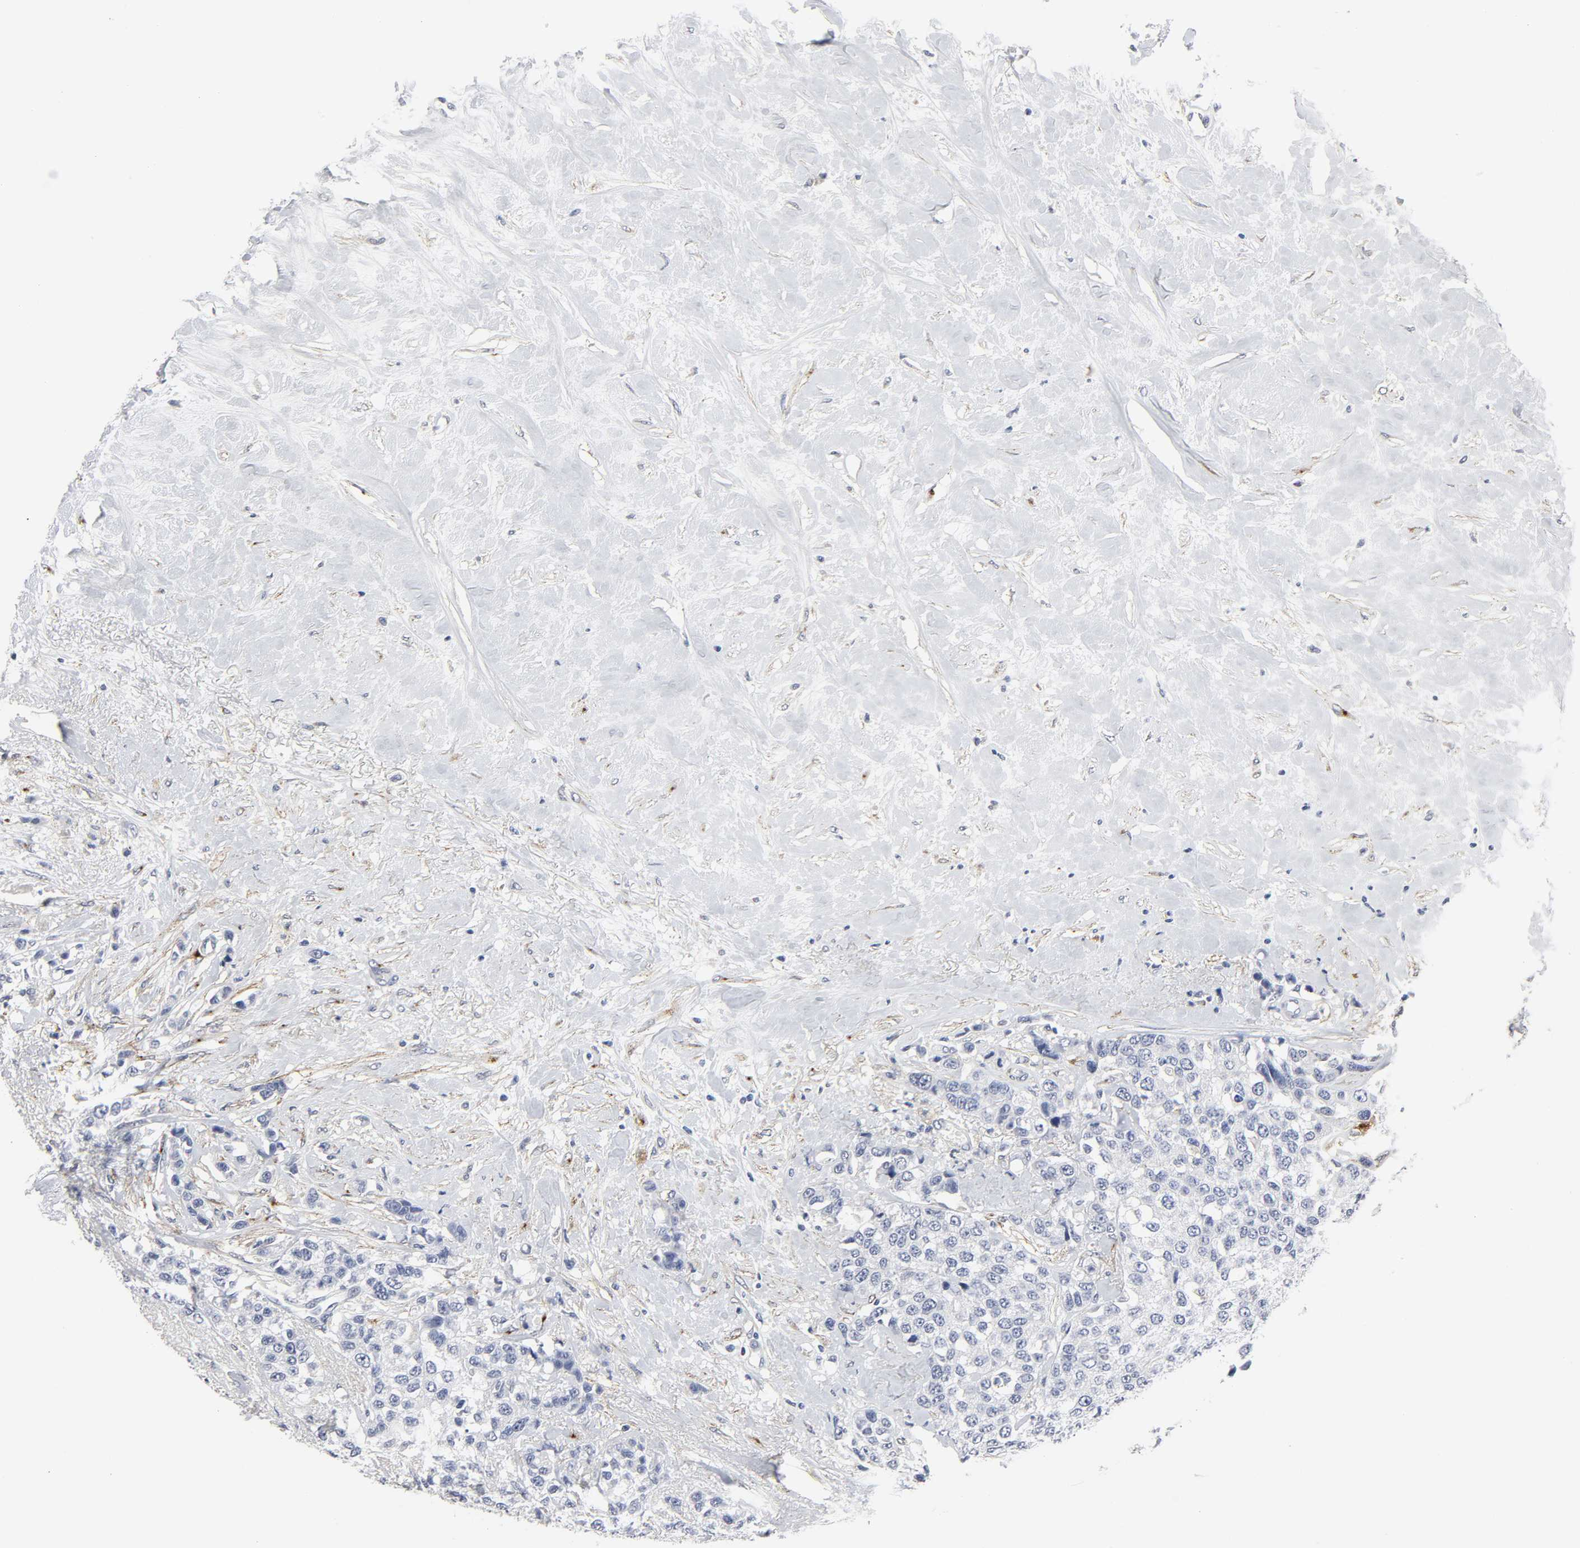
{"staining": {"intensity": "negative", "quantity": "none", "location": "none"}, "tissue": "breast cancer", "cell_type": "Tumor cells", "image_type": "cancer", "snomed": [{"axis": "morphology", "description": "Duct carcinoma"}, {"axis": "topography", "description": "Breast"}], "caption": "Invasive ductal carcinoma (breast) was stained to show a protein in brown. There is no significant positivity in tumor cells.", "gene": "LRP1", "patient": {"sex": "female", "age": 51}}